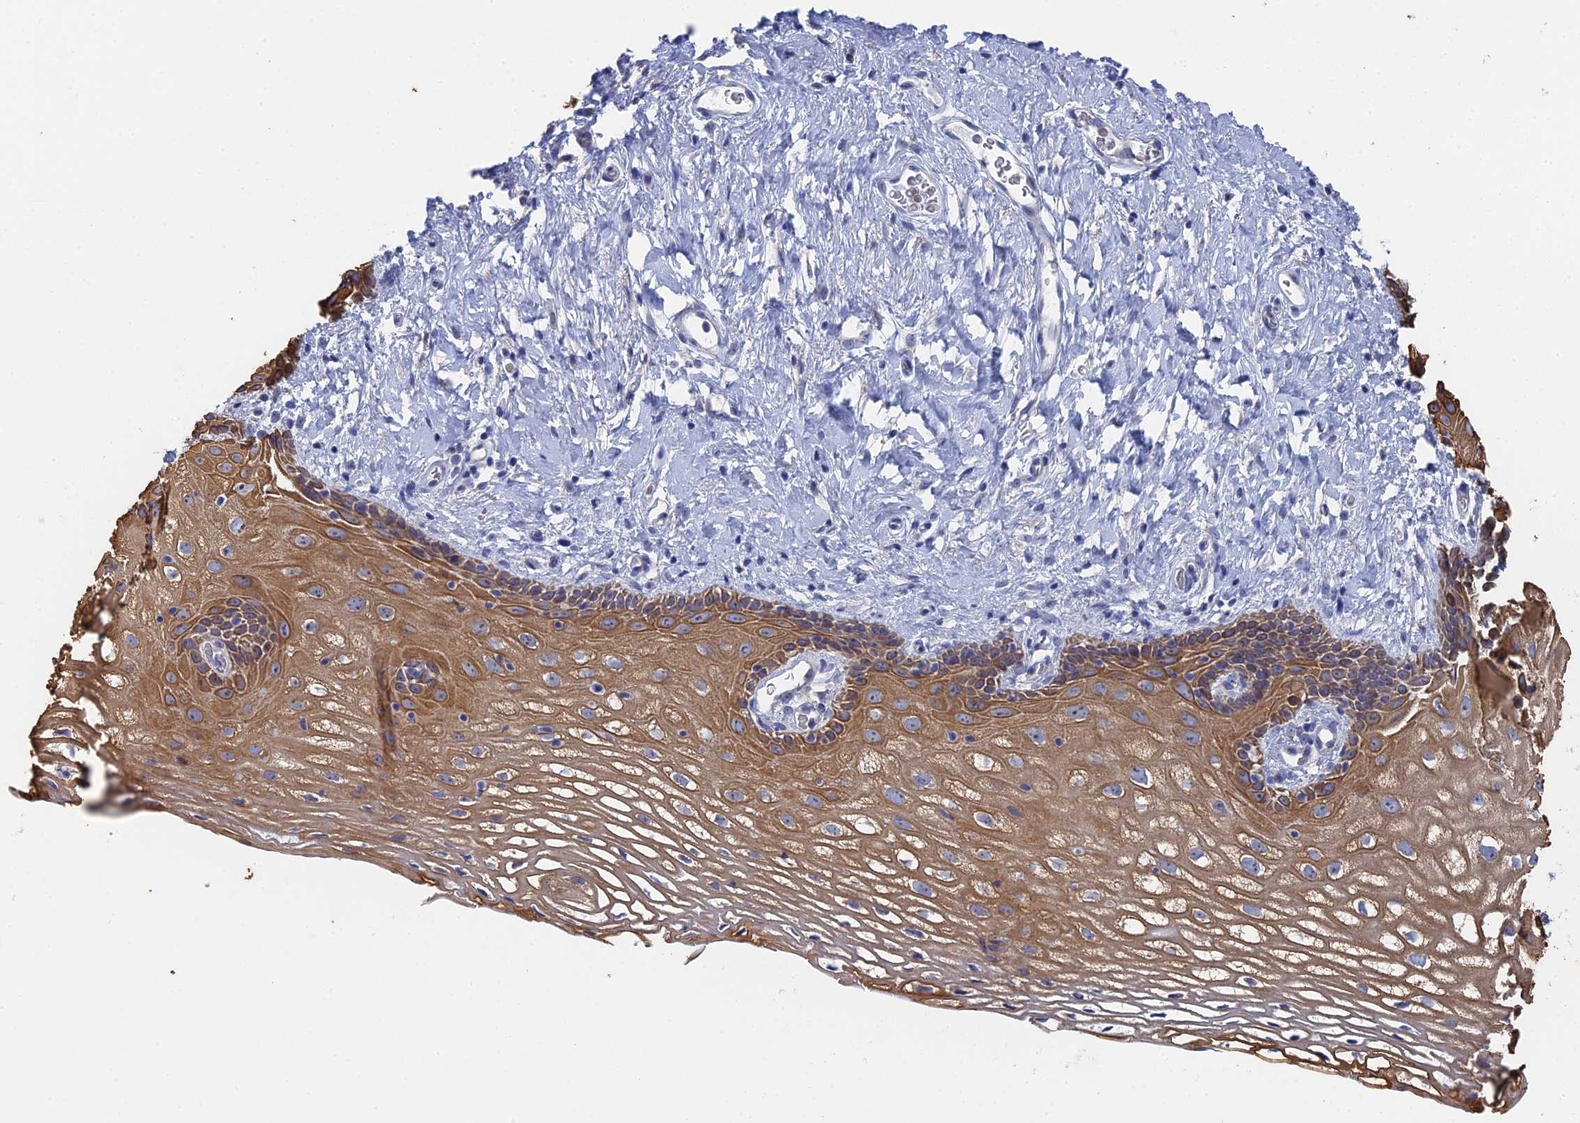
{"staining": {"intensity": "moderate", "quantity": ">75%", "location": "cytoplasmic/membranous"}, "tissue": "vagina", "cell_type": "Squamous epithelial cells", "image_type": "normal", "snomed": [{"axis": "morphology", "description": "Normal tissue, NOS"}, {"axis": "morphology", "description": "Adenocarcinoma, NOS"}, {"axis": "topography", "description": "Rectum"}, {"axis": "topography", "description": "Vagina"}], "caption": "Brown immunohistochemical staining in normal human vagina displays moderate cytoplasmic/membranous expression in about >75% of squamous epithelial cells.", "gene": "SRFBP1", "patient": {"sex": "female", "age": 71}}